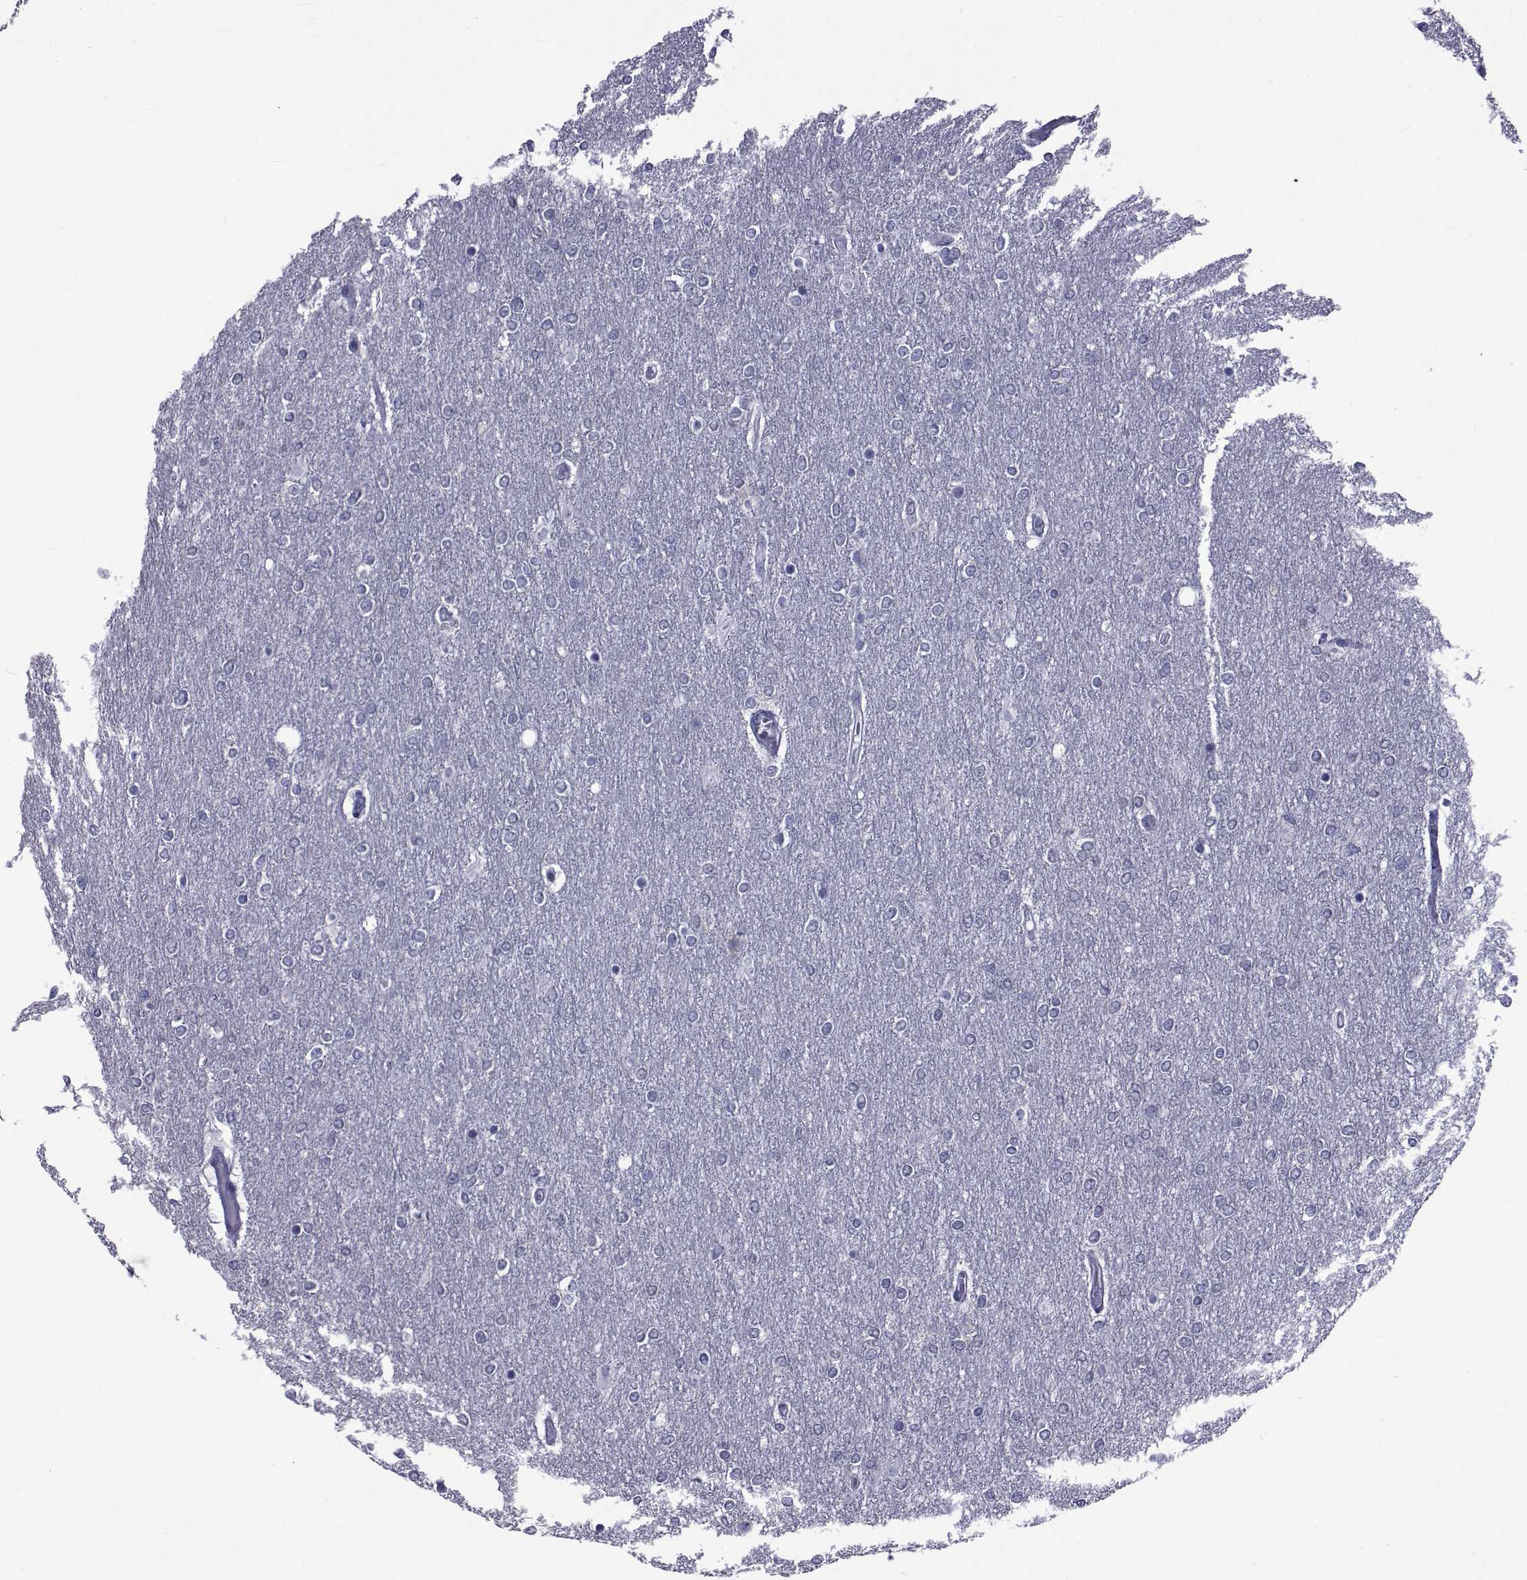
{"staining": {"intensity": "negative", "quantity": "none", "location": "none"}, "tissue": "glioma", "cell_type": "Tumor cells", "image_type": "cancer", "snomed": [{"axis": "morphology", "description": "Glioma, malignant, High grade"}, {"axis": "topography", "description": "Brain"}], "caption": "Micrograph shows no significant protein staining in tumor cells of malignant glioma (high-grade).", "gene": "GKAP1", "patient": {"sex": "female", "age": 61}}